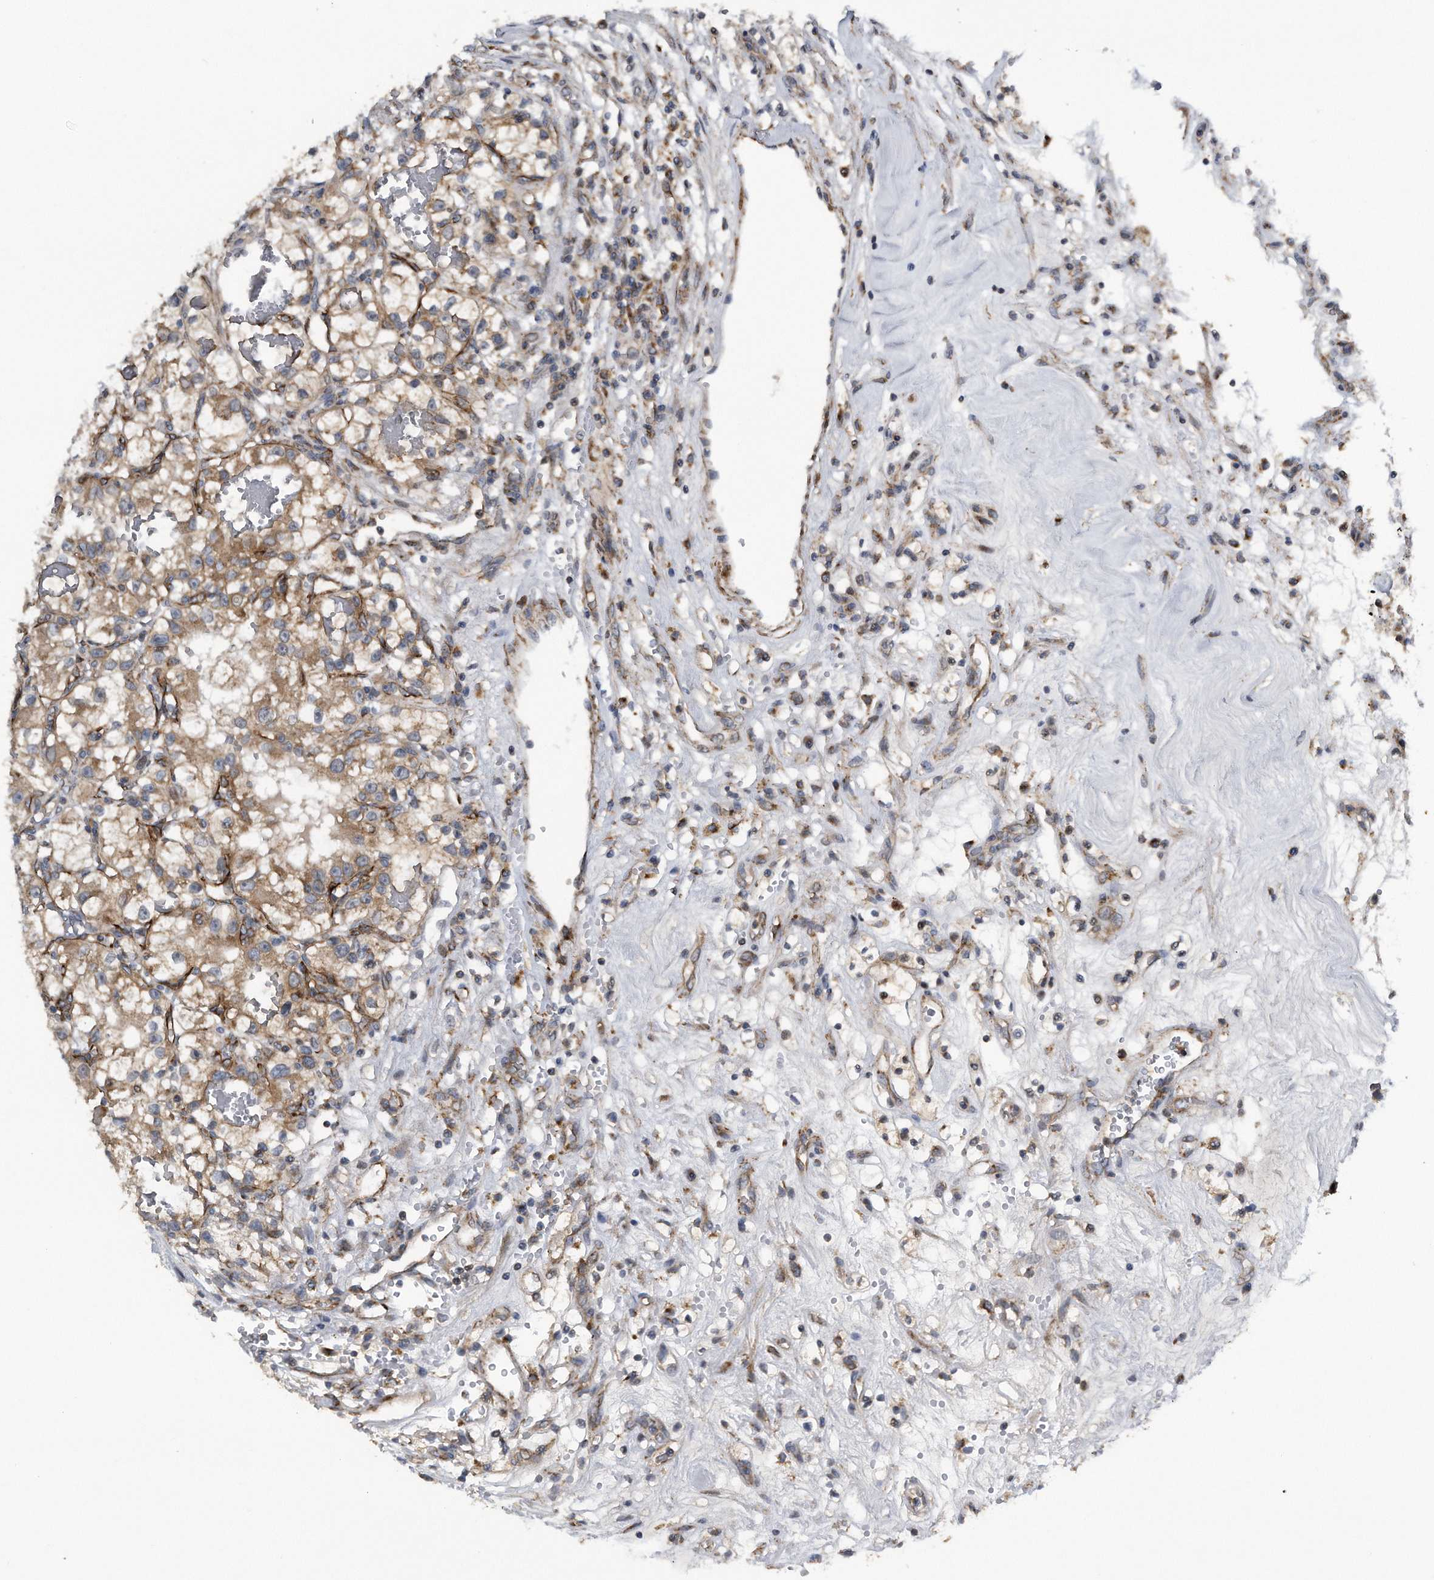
{"staining": {"intensity": "moderate", "quantity": ">75%", "location": "cytoplasmic/membranous"}, "tissue": "renal cancer", "cell_type": "Tumor cells", "image_type": "cancer", "snomed": [{"axis": "morphology", "description": "Adenocarcinoma, NOS"}, {"axis": "topography", "description": "Kidney"}], "caption": "A high-resolution micrograph shows immunohistochemistry staining of renal adenocarcinoma, which exhibits moderate cytoplasmic/membranous positivity in approximately >75% of tumor cells.", "gene": "LYRM4", "patient": {"sex": "female", "age": 57}}